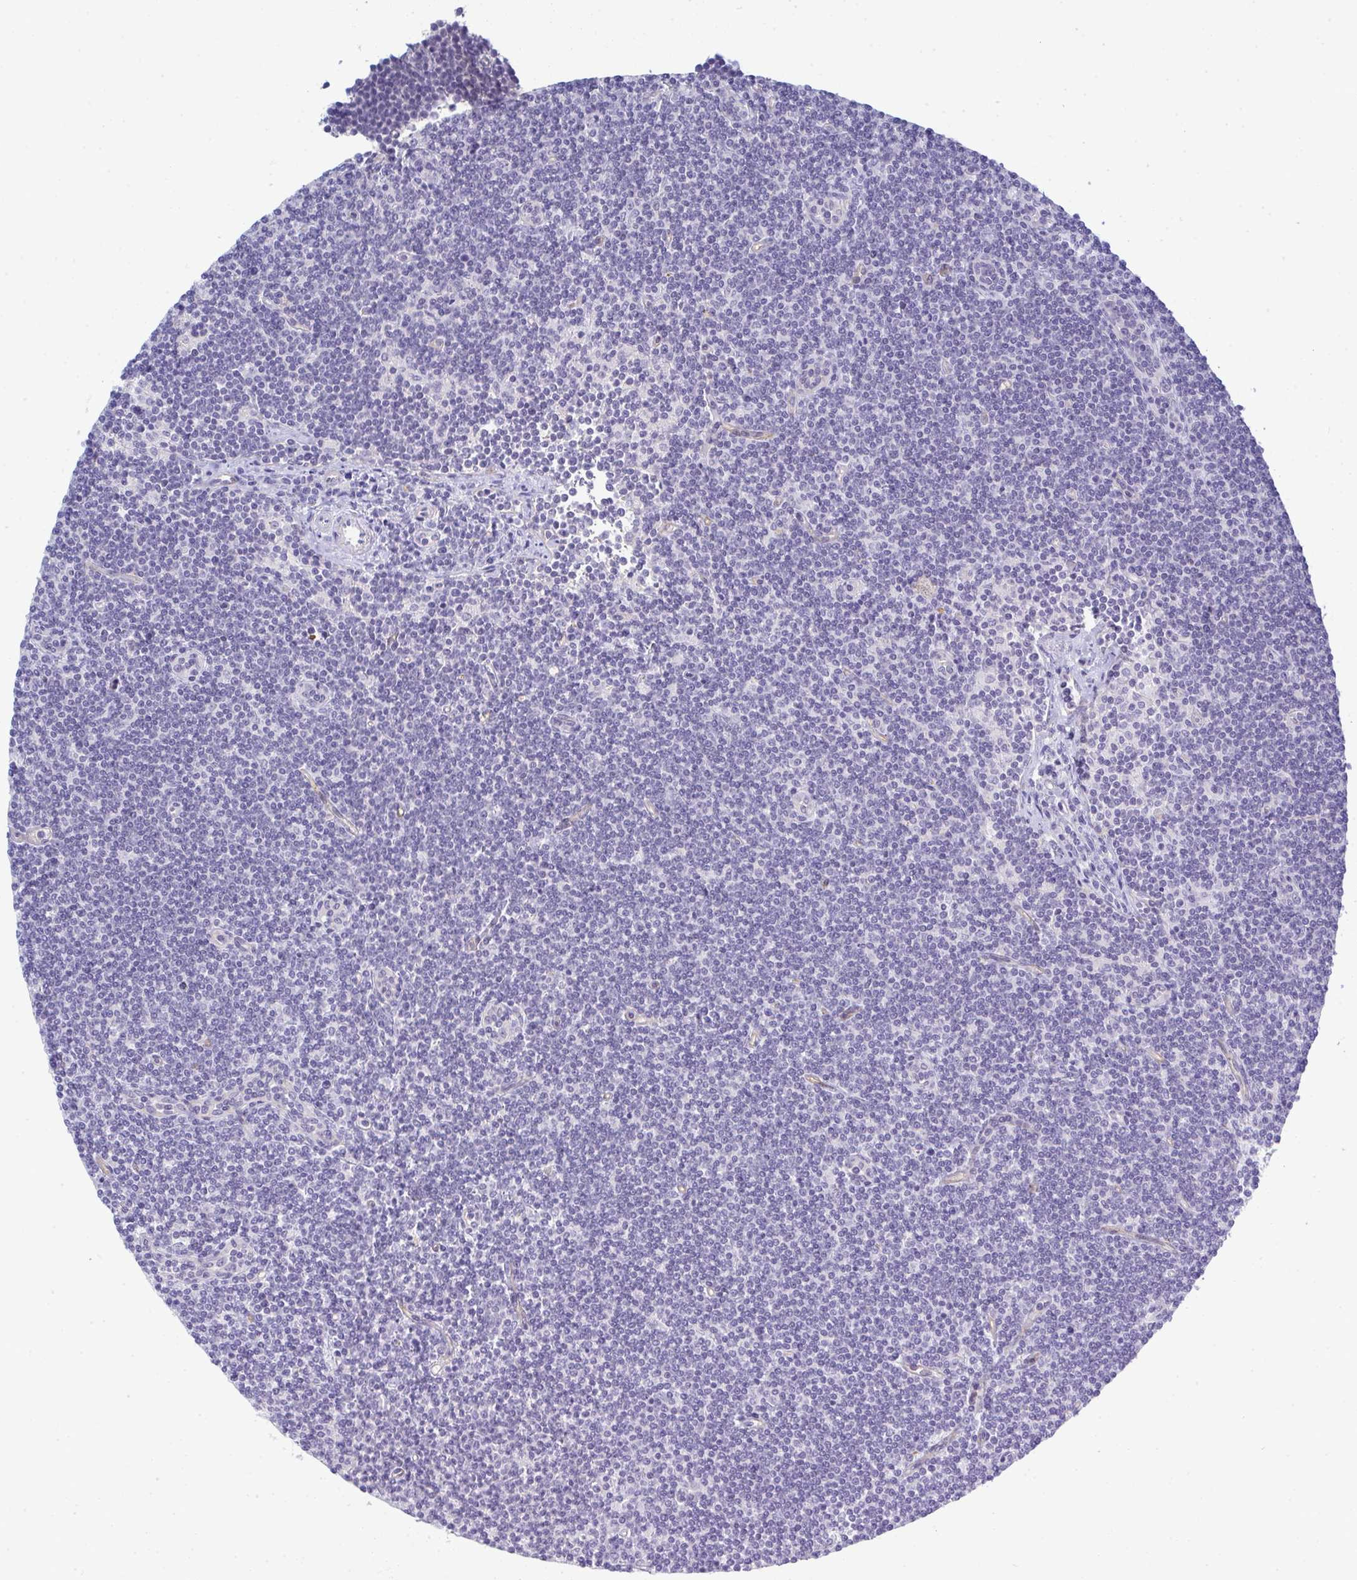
{"staining": {"intensity": "negative", "quantity": "none", "location": "none"}, "tissue": "lymphoma", "cell_type": "Tumor cells", "image_type": "cancer", "snomed": [{"axis": "morphology", "description": "Malignant lymphoma, non-Hodgkin's type, Low grade"}, {"axis": "topography", "description": "Lymph node"}], "caption": "Immunohistochemistry (IHC) histopathology image of neoplastic tissue: human lymphoma stained with DAB (3,3'-diaminobenzidine) shows no significant protein expression in tumor cells.", "gene": "TMEM82", "patient": {"sex": "female", "age": 73}}